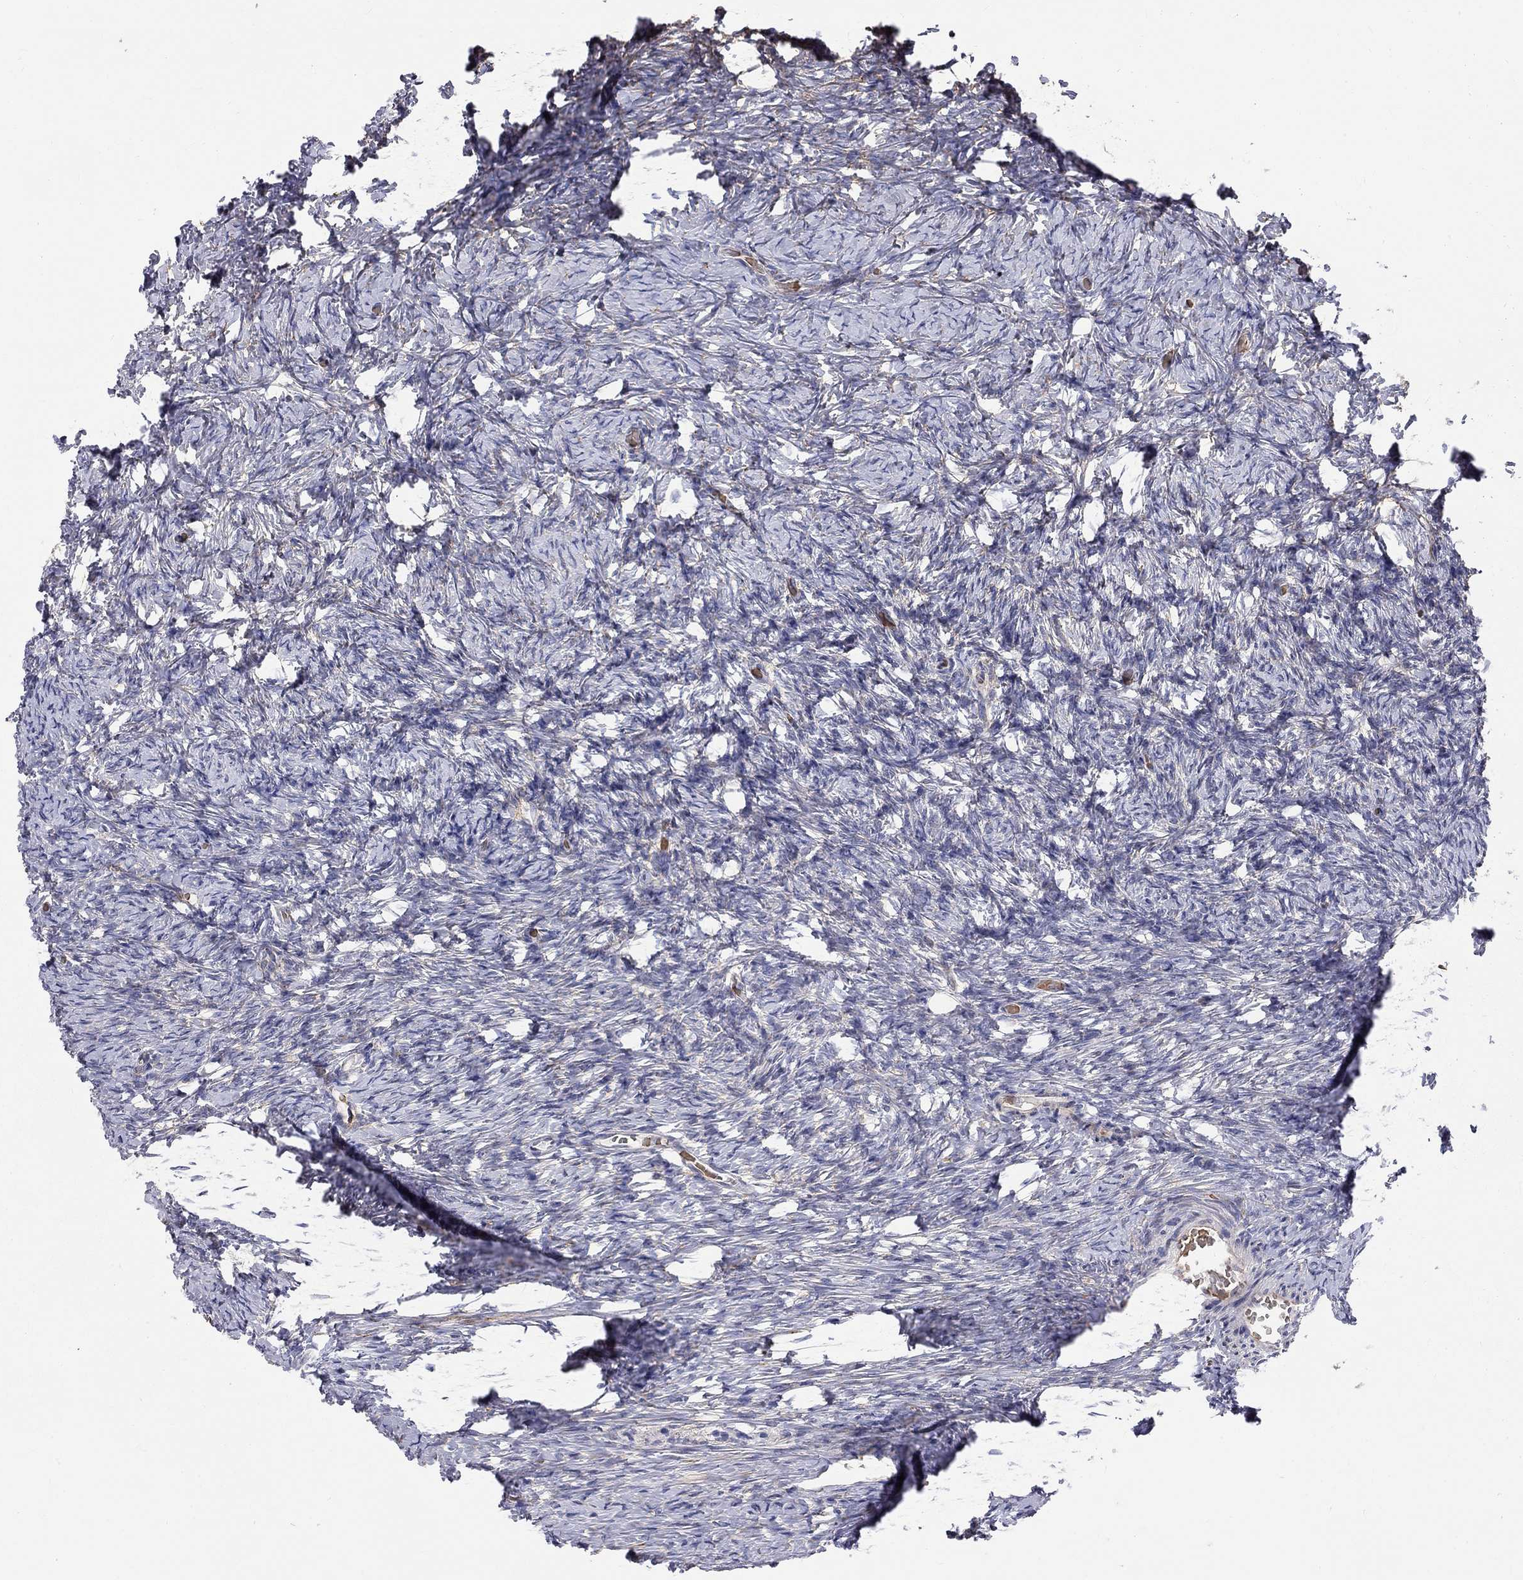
{"staining": {"intensity": "negative", "quantity": "none", "location": "none"}, "tissue": "ovary", "cell_type": "Ovarian stroma cells", "image_type": "normal", "snomed": [{"axis": "morphology", "description": "Normal tissue, NOS"}, {"axis": "topography", "description": "Ovary"}], "caption": "The histopathology image reveals no significant positivity in ovarian stroma cells of ovary. (DAB (3,3'-diaminobenzidine) immunohistochemistry visualized using brightfield microscopy, high magnification).", "gene": "CASTOR1", "patient": {"sex": "female", "age": 39}}